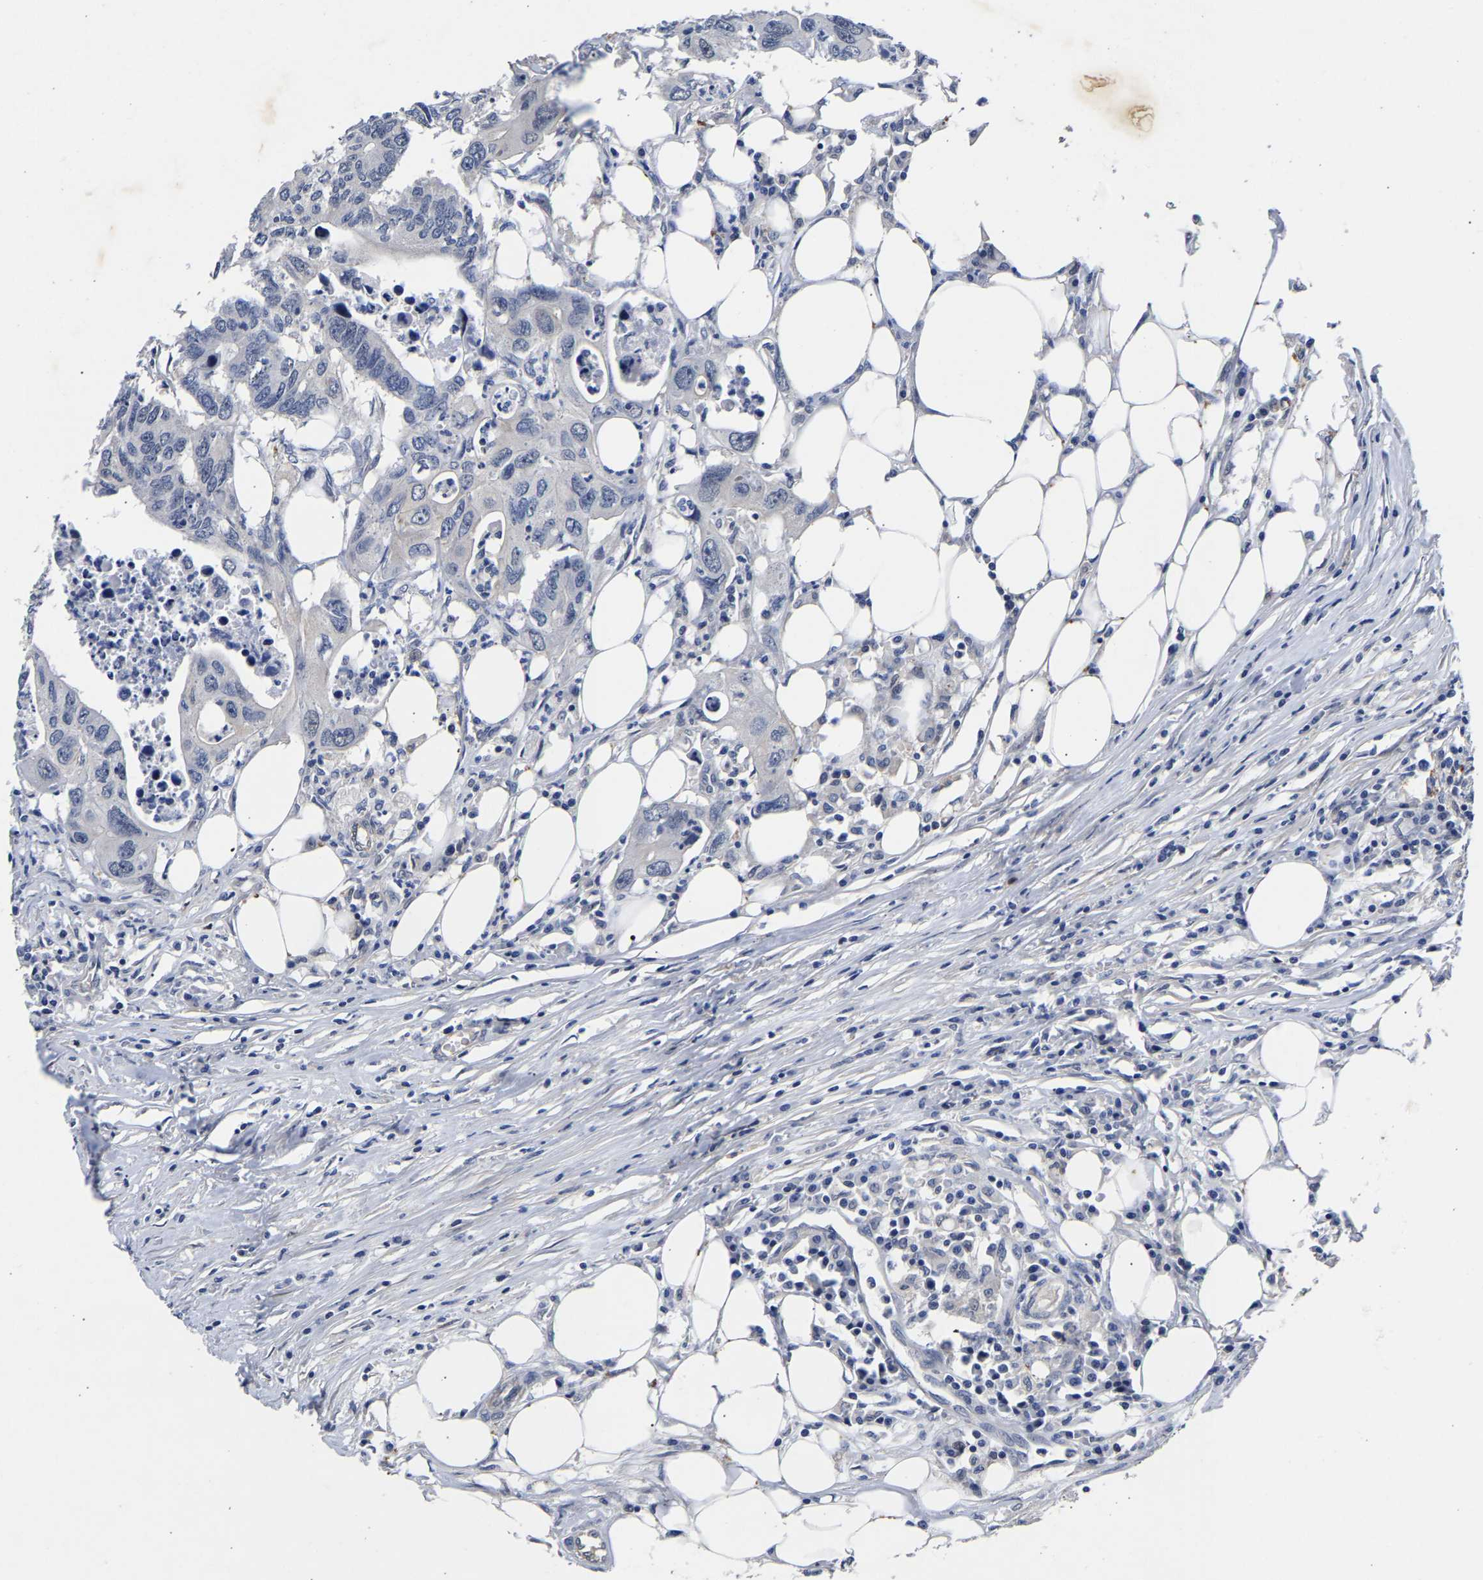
{"staining": {"intensity": "negative", "quantity": "none", "location": "none"}, "tissue": "colorectal cancer", "cell_type": "Tumor cells", "image_type": "cancer", "snomed": [{"axis": "morphology", "description": "Adenocarcinoma, NOS"}, {"axis": "topography", "description": "Colon"}], "caption": "Tumor cells show no significant positivity in colorectal cancer.", "gene": "CCDC6", "patient": {"sex": "male", "age": 71}}